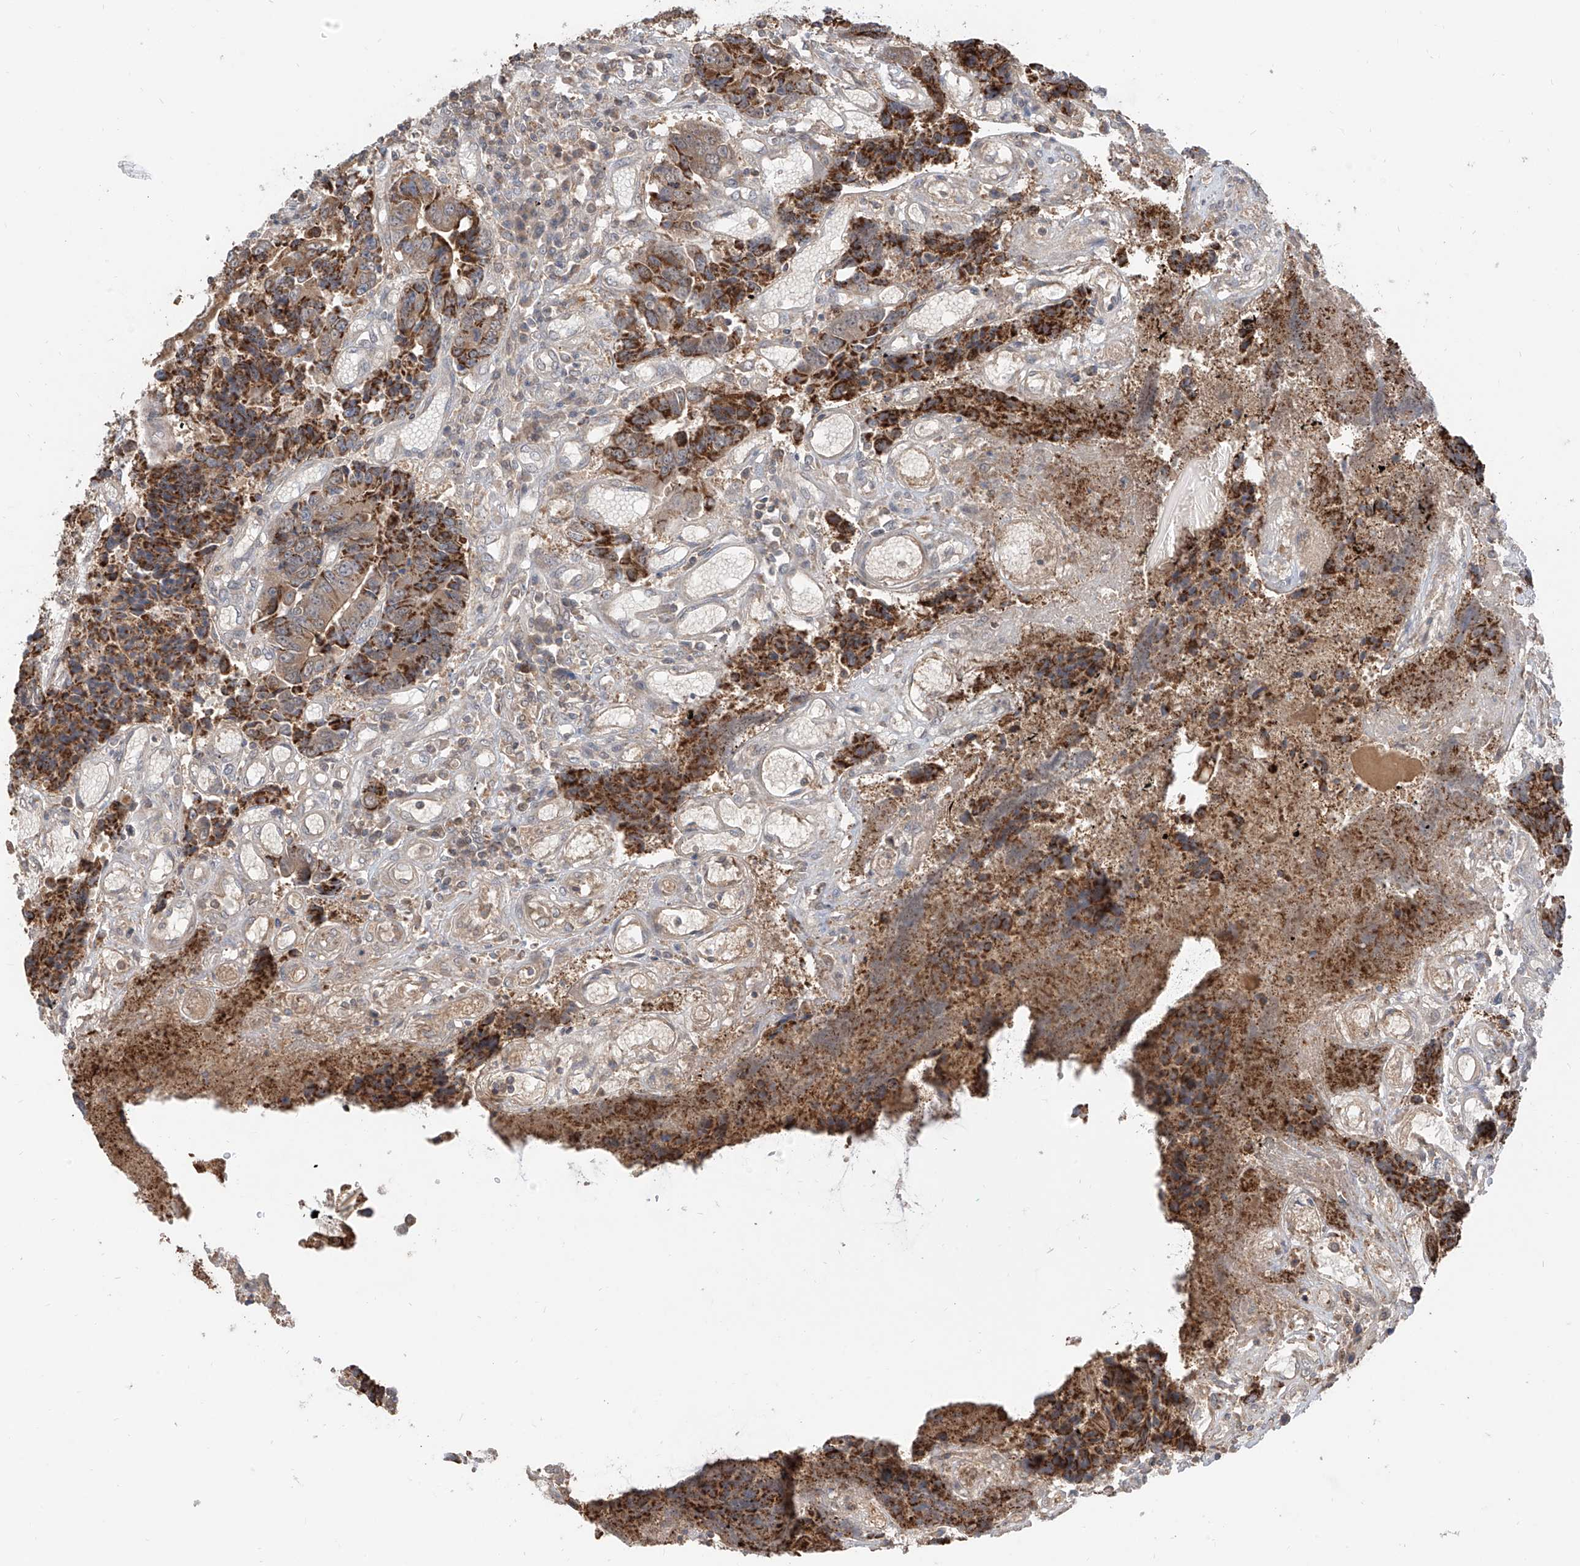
{"staining": {"intensity": "strong", "quantity": ">75%", "location": "cytoplasmic/membranous"}, "tissue": "colorectal cancer", "cell_type": "Tumor cells", "image_type": "cancer", "snomed": [{"axis": "morphology", "description": "Adenocarcinoma, NOS"}, {"axis": "topography", "description": "Rectum"}], "caption": "A high amount of strong cytoplasmic/membranous positivity is appreciated in approximately >75% of tumor cells in colorectal cancer (adenocarcinoma) tissue.", "gene": "ETHE1", "patient": {"sex": "male", "age": 84}}